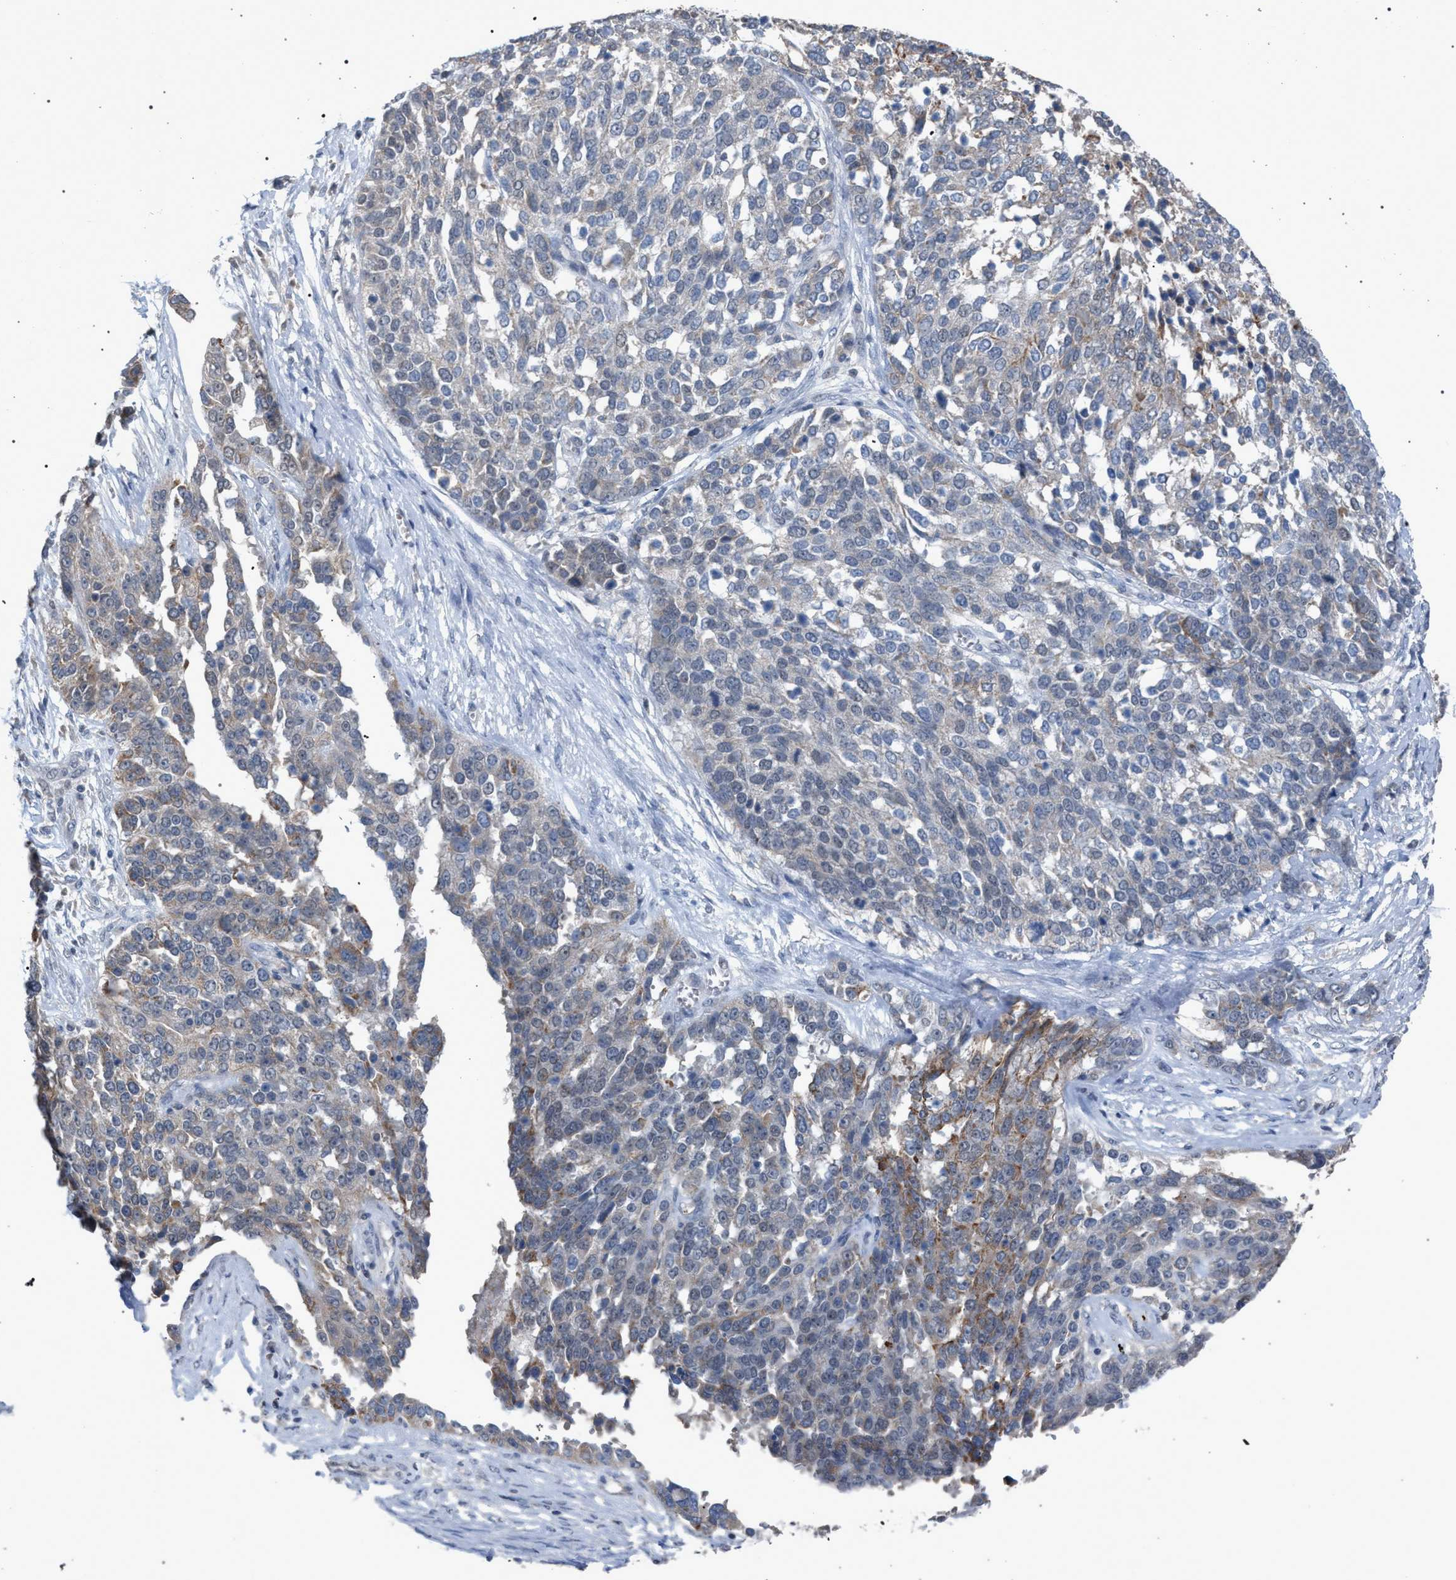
{"staining": {"intensity": "weak", "quantity": "<25%", "location": "cytoplasmic/membranous"}, "tissue": "ovarian cancer", "cell_type": "Tumor cells", "image_type": "cancer", "snomed": [{"axis": "morphology", "description": "Cystadenocarcinoma, serous, NOS"}, {"axis": "topography", "description": "Ovary"}], "caption": "This is an immunohistochemistry (IHC) histopathology image of human serous cystadenocarcinoma (ovarian). There is no positivity in tumor cells.", "gene": "TECPR1", "patient": {"sex": "female", "age": 44}}